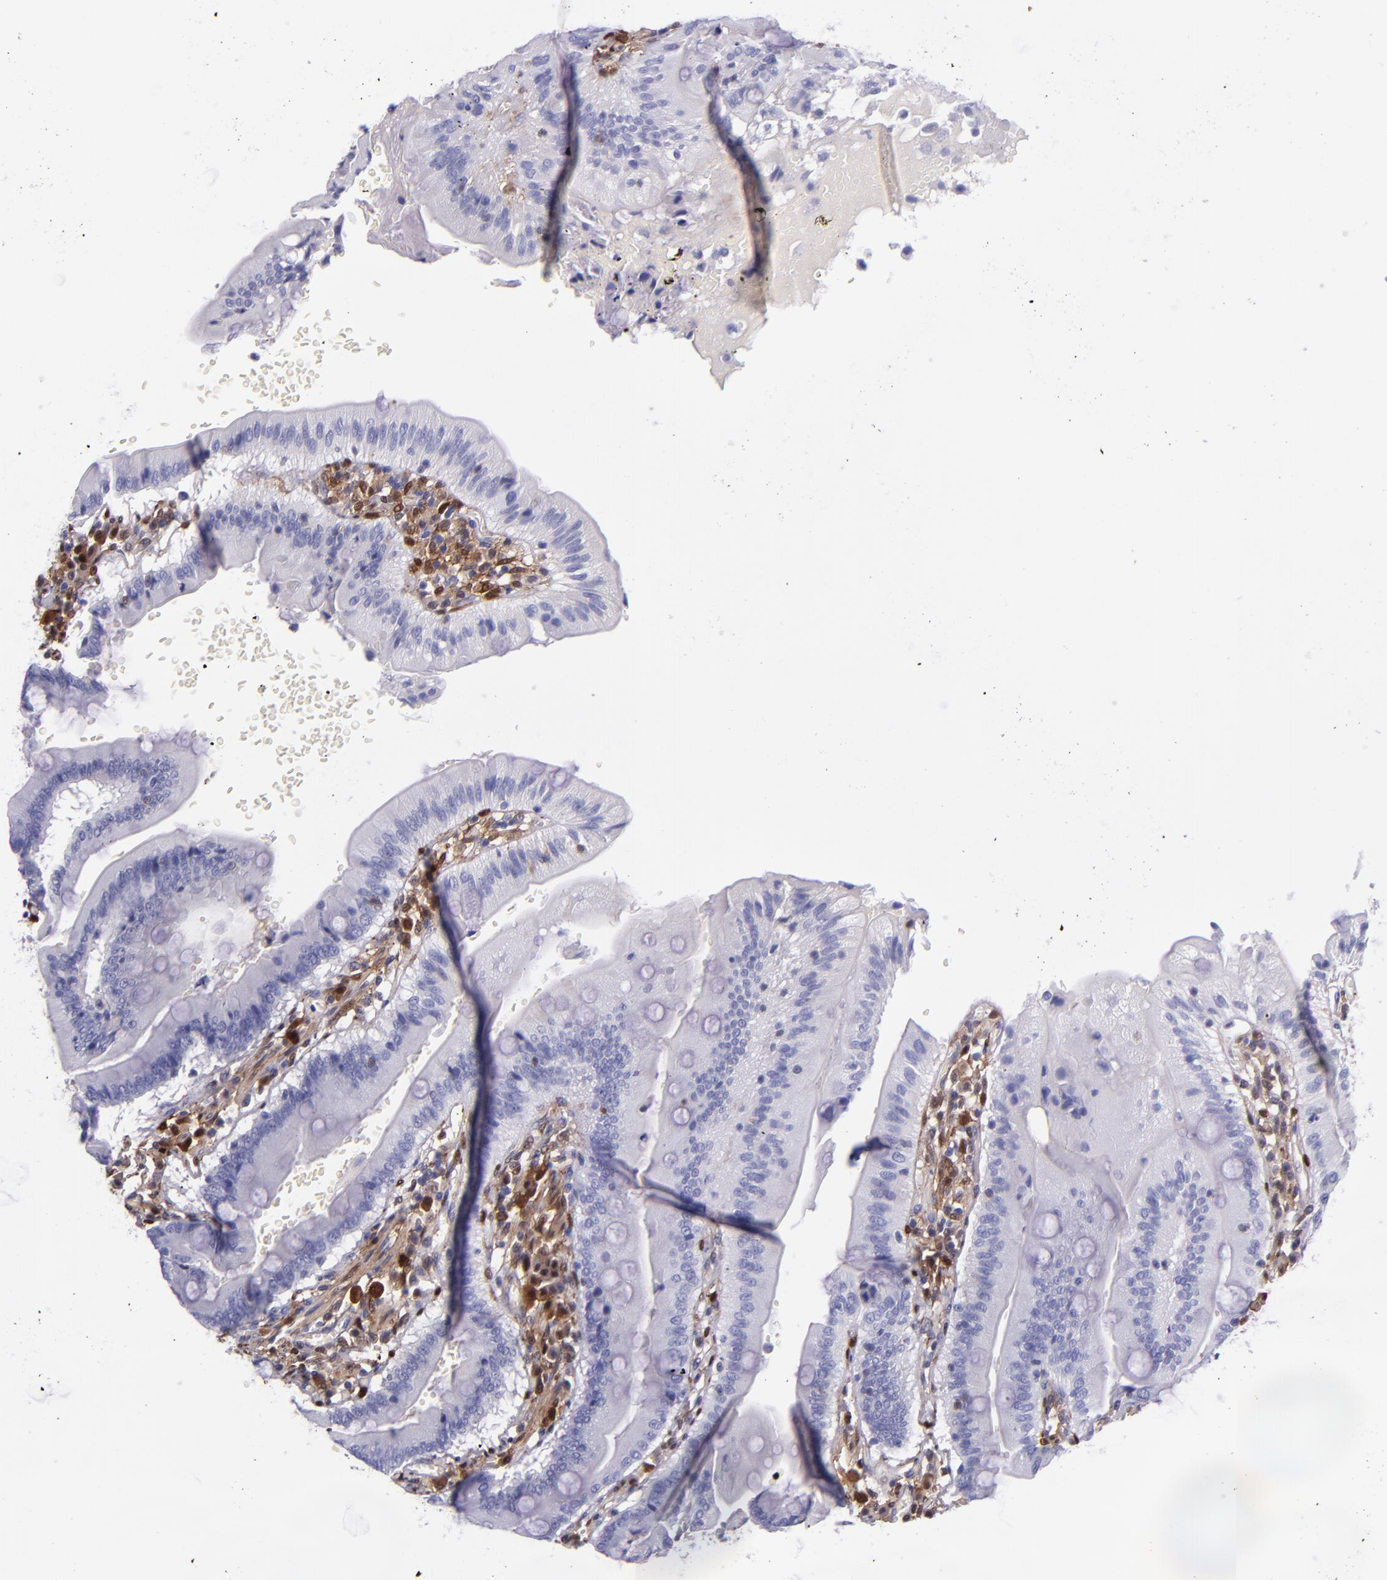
{"staining": {"intensity": "negative", "quantity": "none", "location": "none"}, "tissue": "small intestine", "cell_type": "Glandular cells", "image_type": "normal", "snomed": [{"axis": "morphology", "description": "Normal tissue, NOS"}, {"axis": "topography", "description": "Small intestine"}], "caption": "The micrograph reveals no significant expression in glandular cells of small intestine. The staining was performed using DAB (3,3'-diaminobenzidine) to visualize the protein expression in brown, while the nuclei were stained in blue with hematoxylin (Magnification: 20x).", "gene": "LGALS1", "patient": {"sex": "male", "age": 71}}